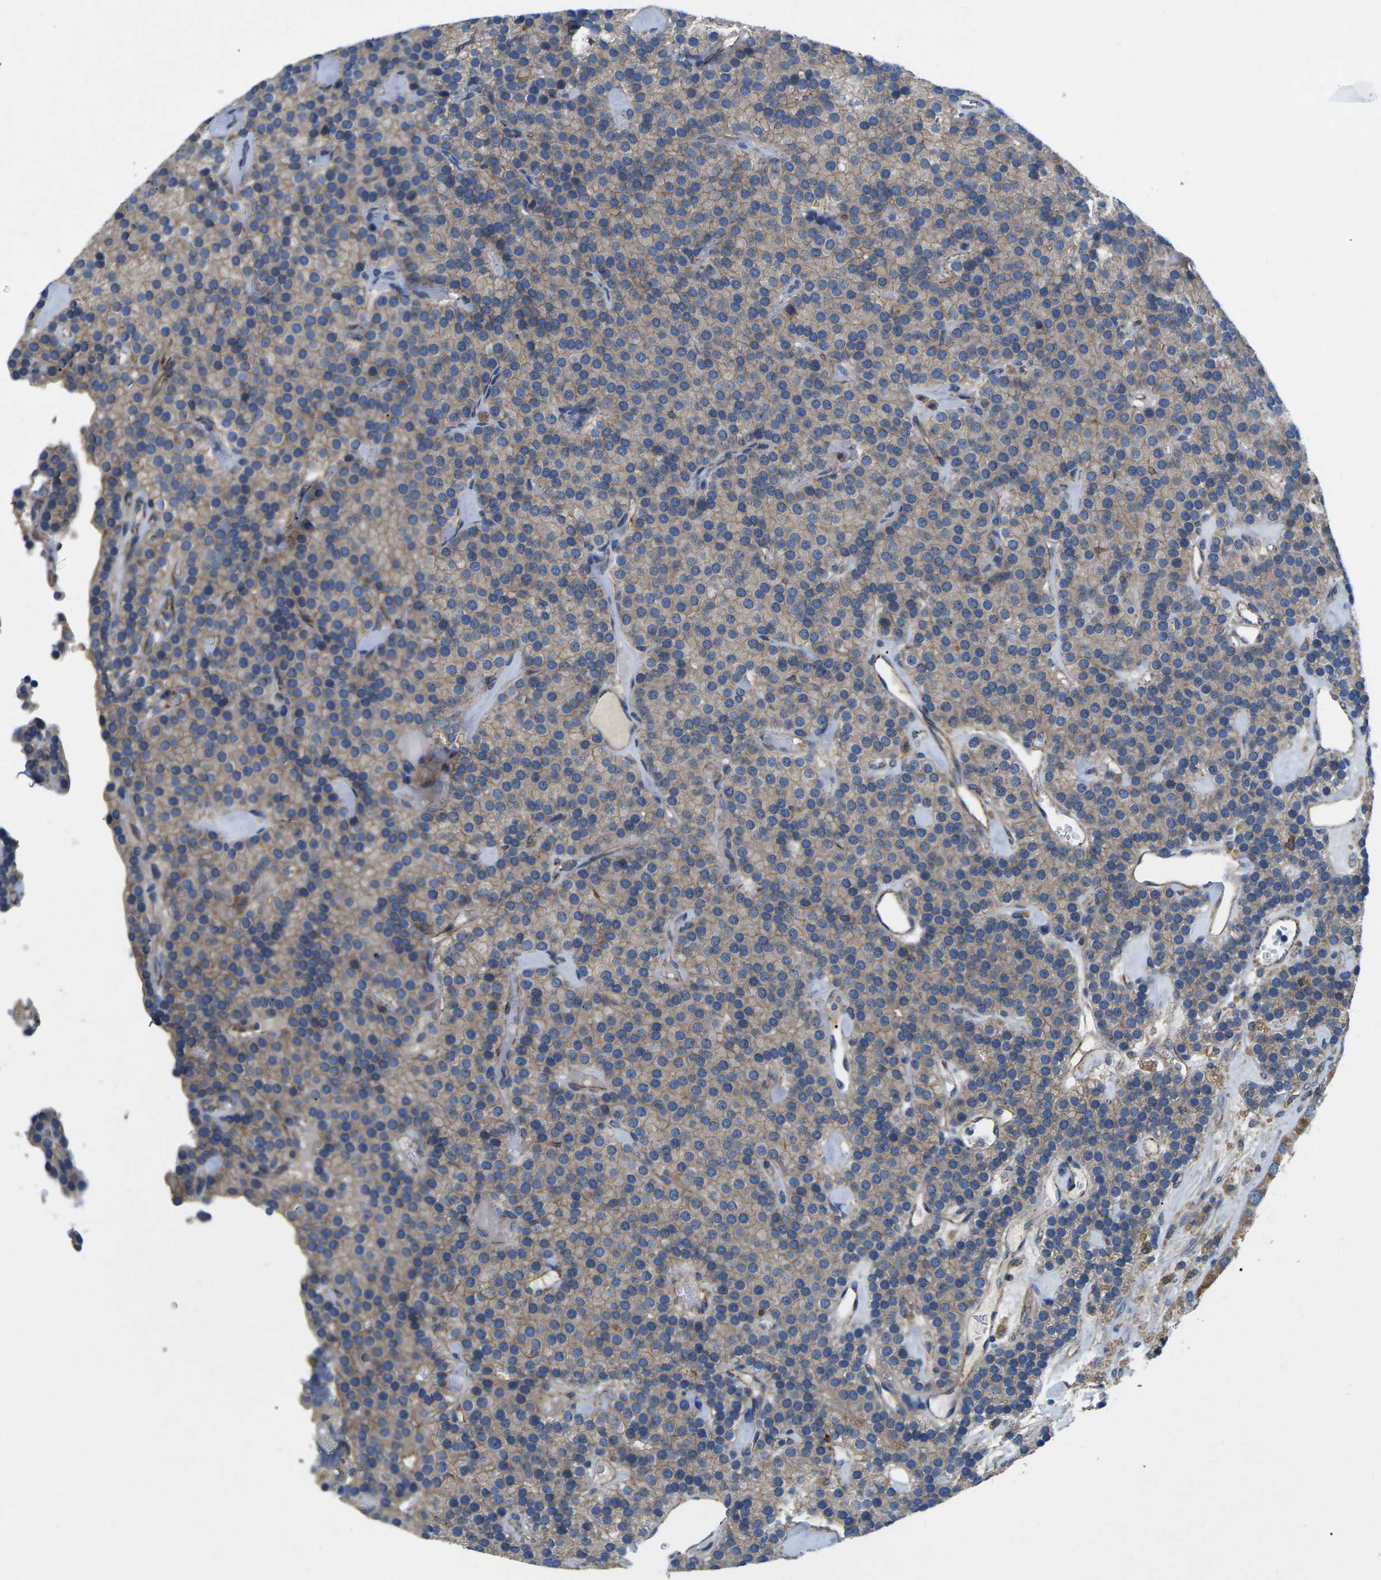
{"staining": {"intensity": "moderate", "quantity": ">75%", "location": "cytoplasmic/membranous"}, "tissue": "parathyroid gland", "cell_type": "Glandular cells", "image_type": "normal", "snomed": [{"axis": "morphology", "description": "Normal tissue, NOS"}, {"axis": "morphology", "description": "Adenoma, NOS"}, {"axis": "topography", "description": "Parathyroid gland"}], "caption": "The histopathology image shows a brown stain indicating the presence of a protein in the cytoplasmic/membranous of glandular cells in parathyroid gland. The protein of interest is shown in brown color, while the nuclei are stained blue.", "gene": "CTNND1", "patient": {"sex": "female", "age": 86}}